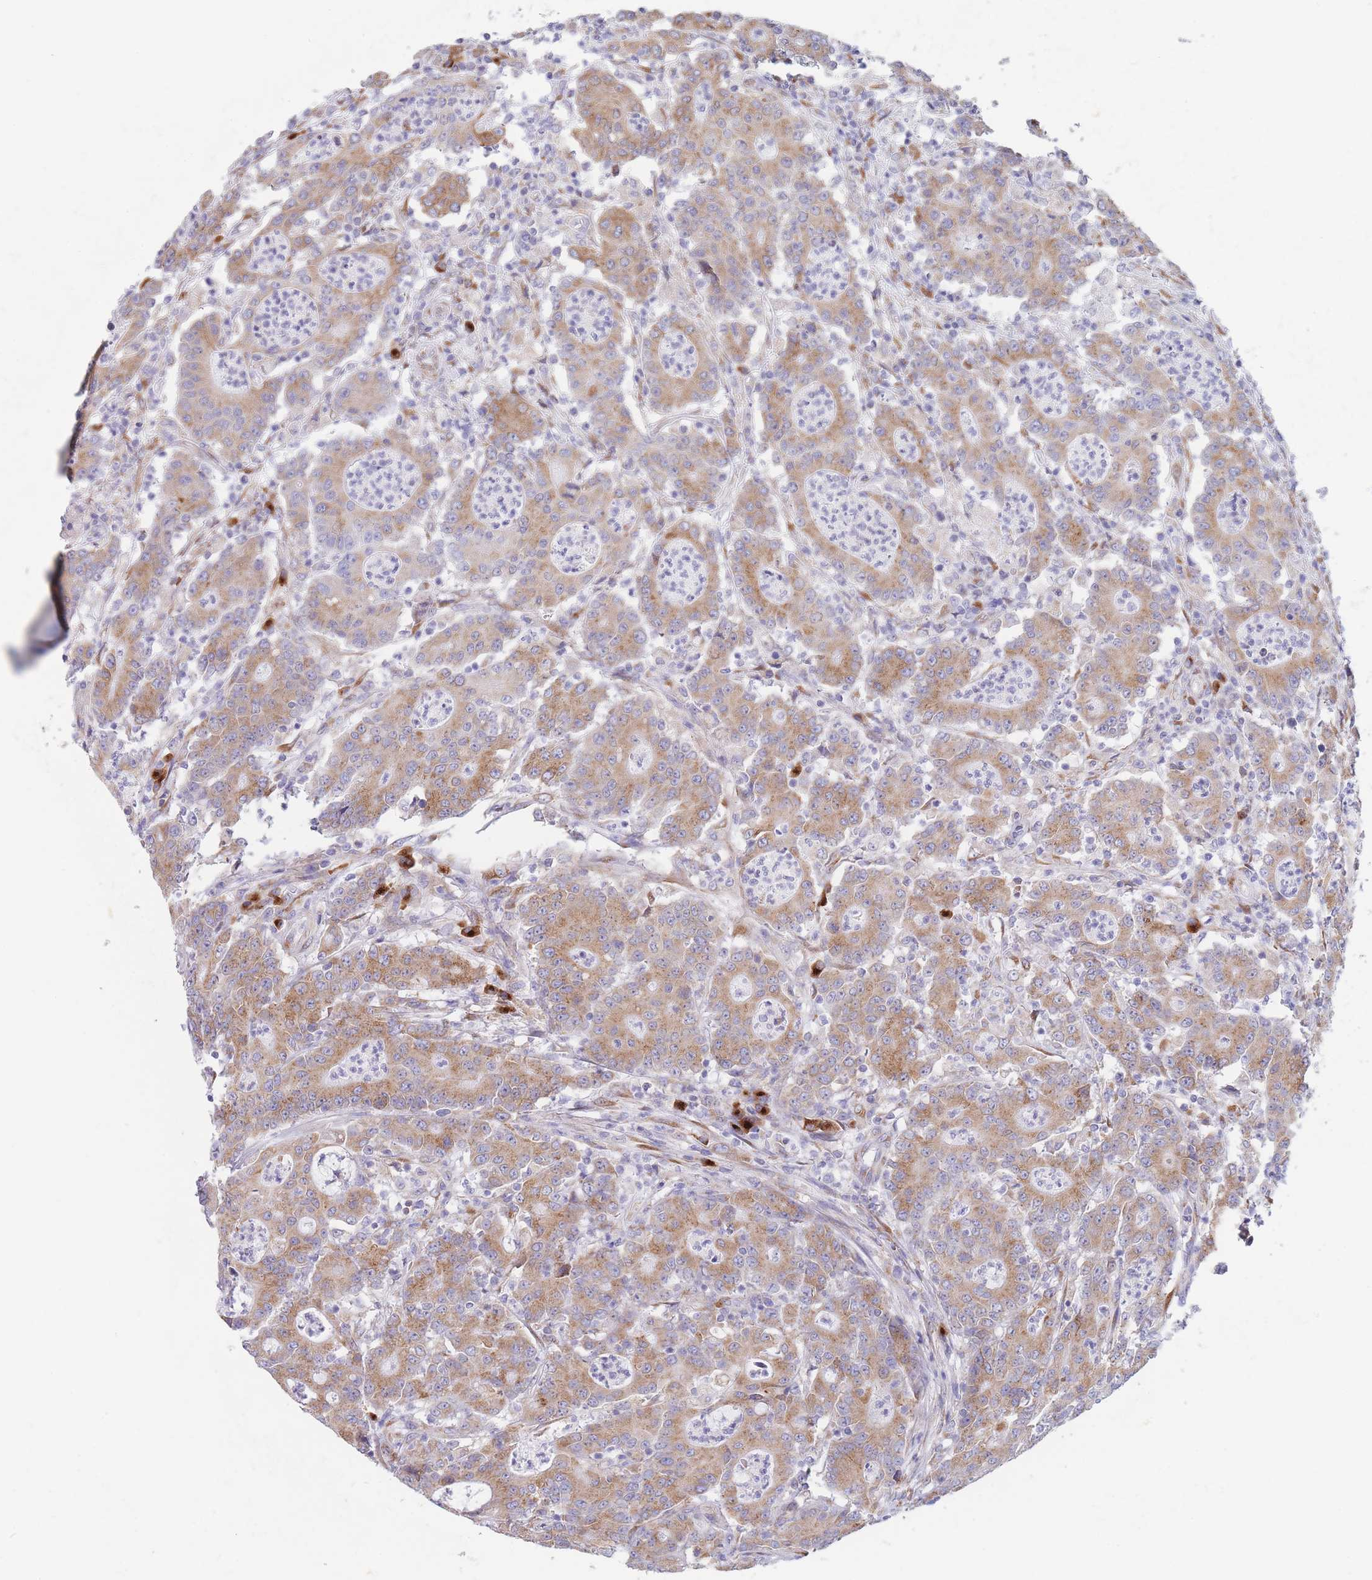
{"staining": {"intensity": "moderate", "quantity": ">75%", "location": "cytoplasmic/membranous"}, "tissue": "colorectal cancer", "cell_type": "Tumor cells", "image_type": "cancer", "snomed": [{"axis": "morphology", "description": "Adenocarcinoma, NOS"}, {"axis": "topography", "description": "Colon"}], "caption": "This is a histology image of IHC staining of colorectal adenocarcinoma, which shows moderate positivity in the cytoplasmic/membranous of tumor cells.", "gene": "MRPL30", "patient": {"sex": "male", "age": 83}}